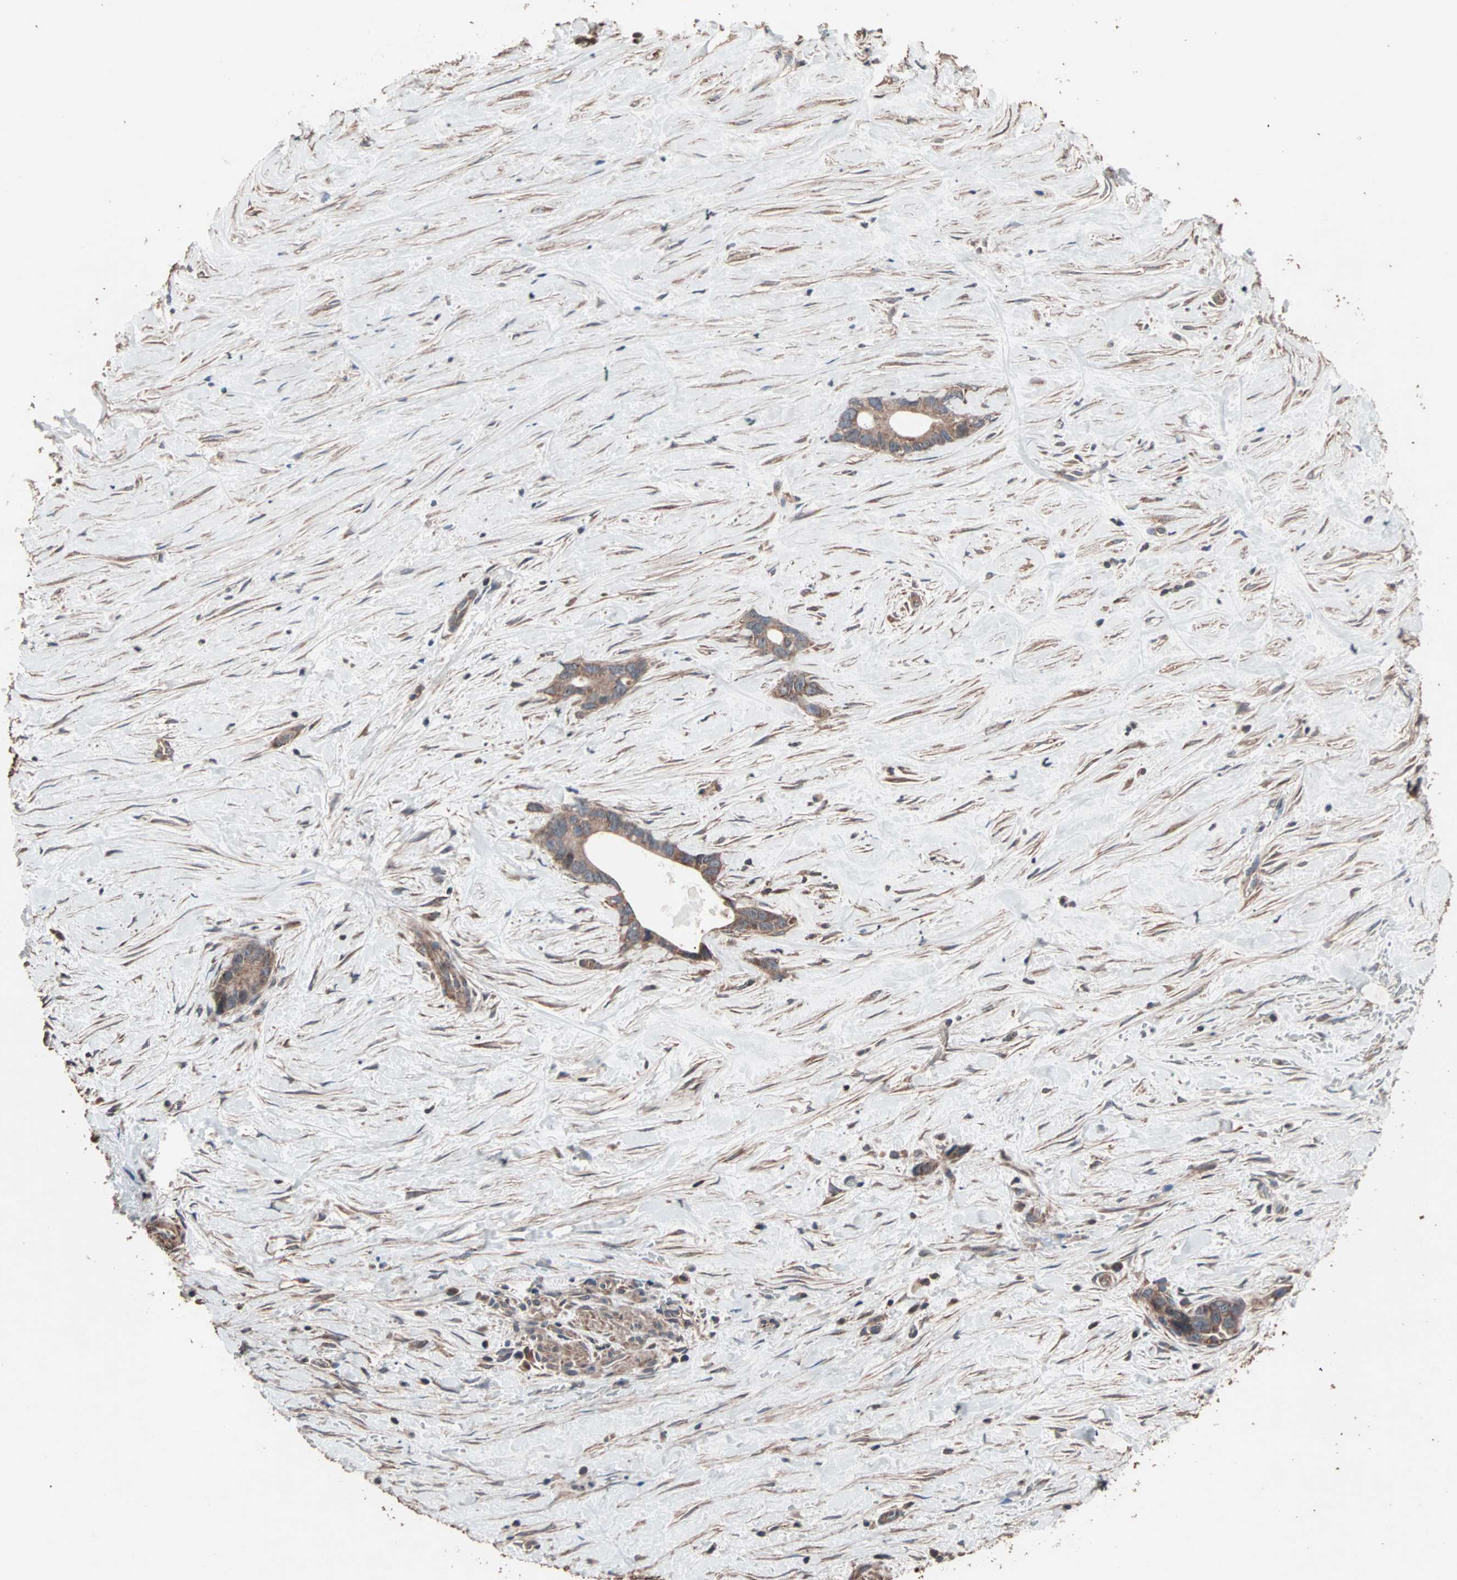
{"staining": {"intensity": "moderate", "quantity": ">75%", "location": "cytoplasmic/membranous"}, "tissue": "liver cancer", "cell_type": "Tumor cells", "image_type": "cancer", "snomed": [{"axis": "morphology", "description": "Cholangiocarcinoma"}, {"axis": "topography", "description": "Liver"}], "caption": "Human liver cholangiocarcinoma stained for a protein (brown) reveals moderate cytoplasmic/membranous positive positivity in approximately >75% of tumor cells.", "gene": "MRPL2", "patient": {"sex": "female", "age": 55}}